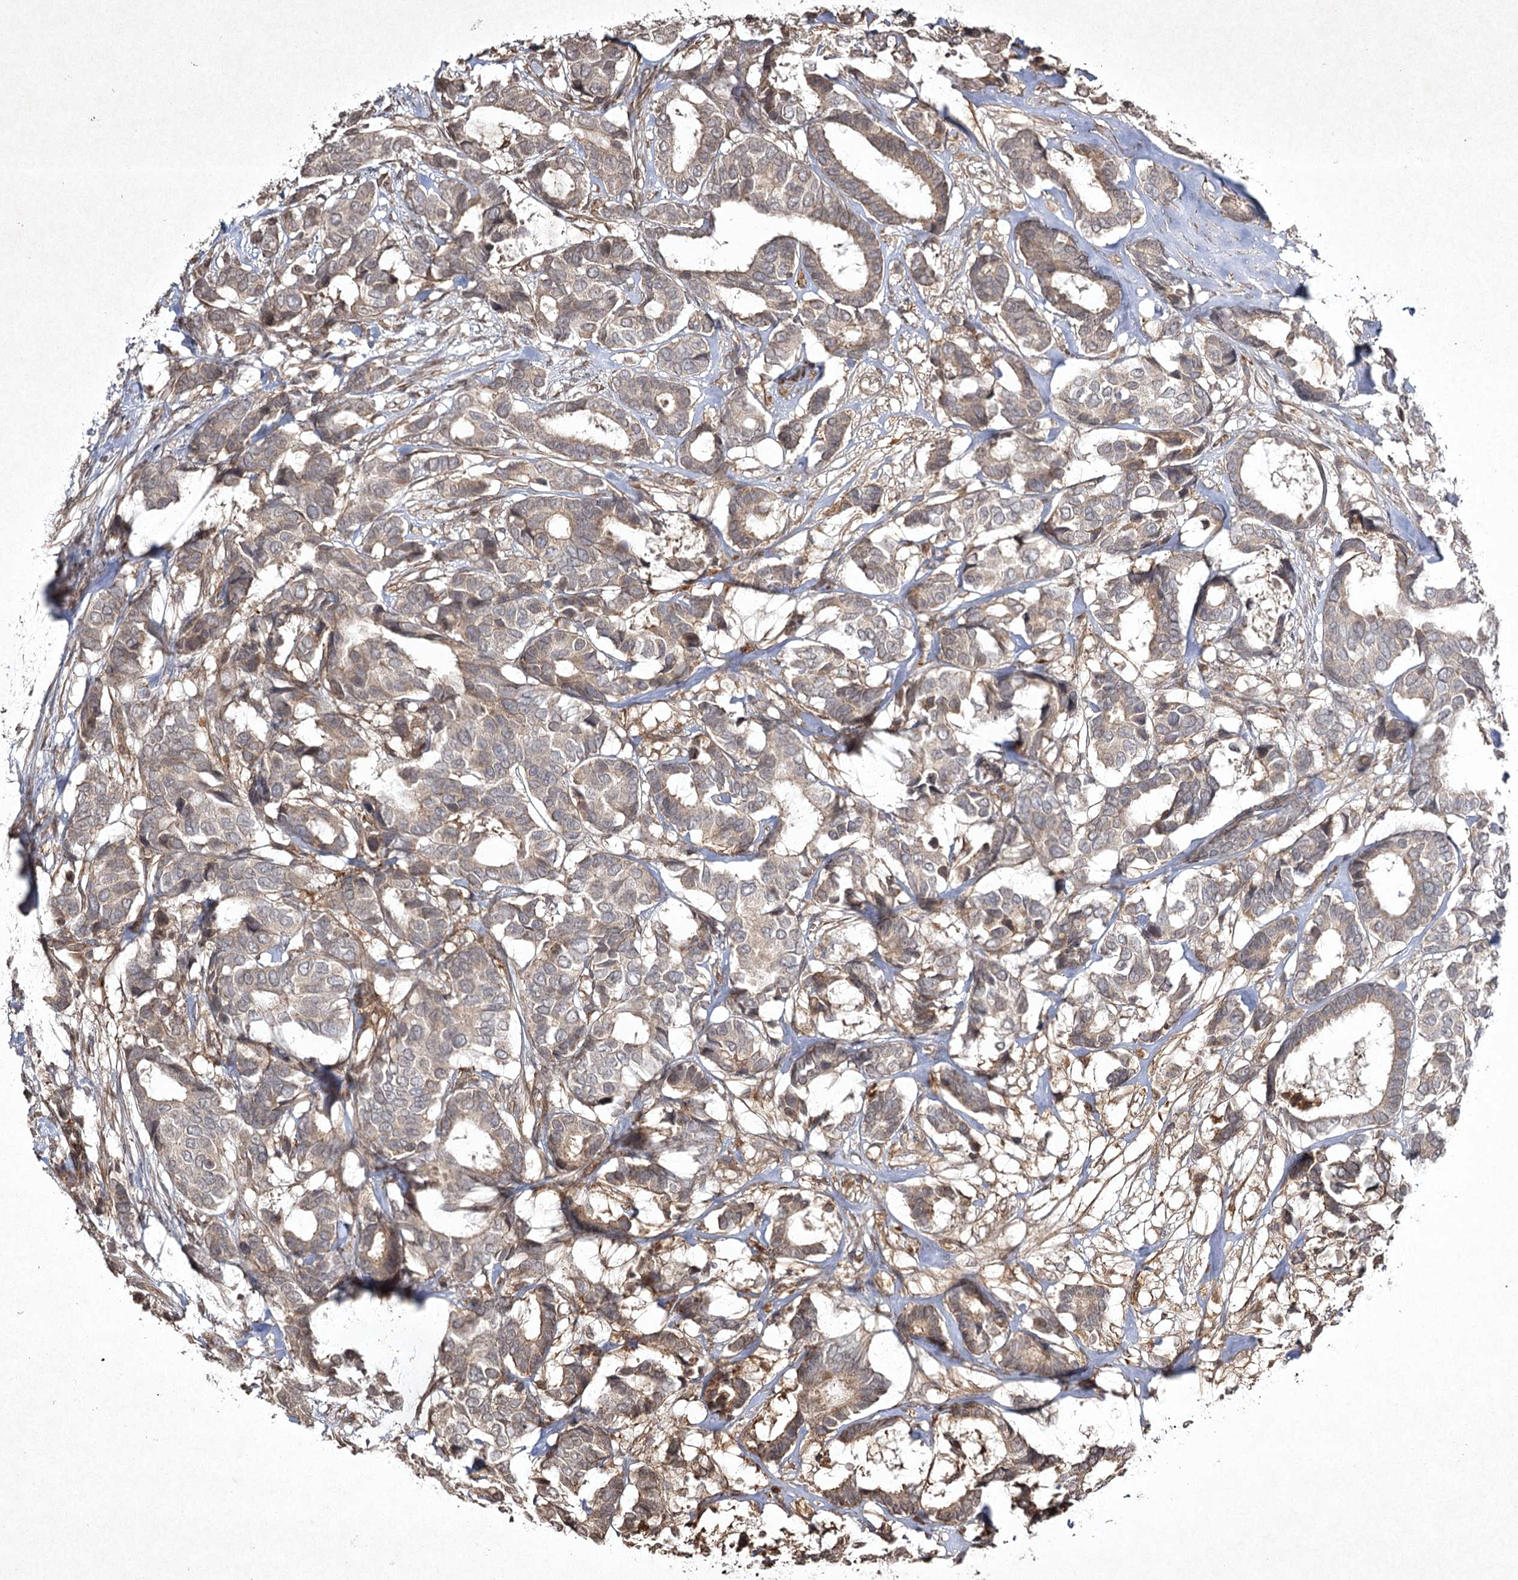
{"staining": {"intensity": "weak", "quantity": "<25%", "location": "cytoplasmic/membranous"}, "tissue": "breast cancer", "cell_type": "Tumor cells", "image_type": "cancer", "snomed": [{"axis": "morphology", "description": "Duct carcinoma"}, {"axis": "topography", "description": "Breast"}], "caption": "DAB immunohistochemical staining of human intraductal carcinoma (breast) displays no significant expression in tumor cells.", "gene": "CYP2B6", "patient": {"sex": "female", "age": 87}}